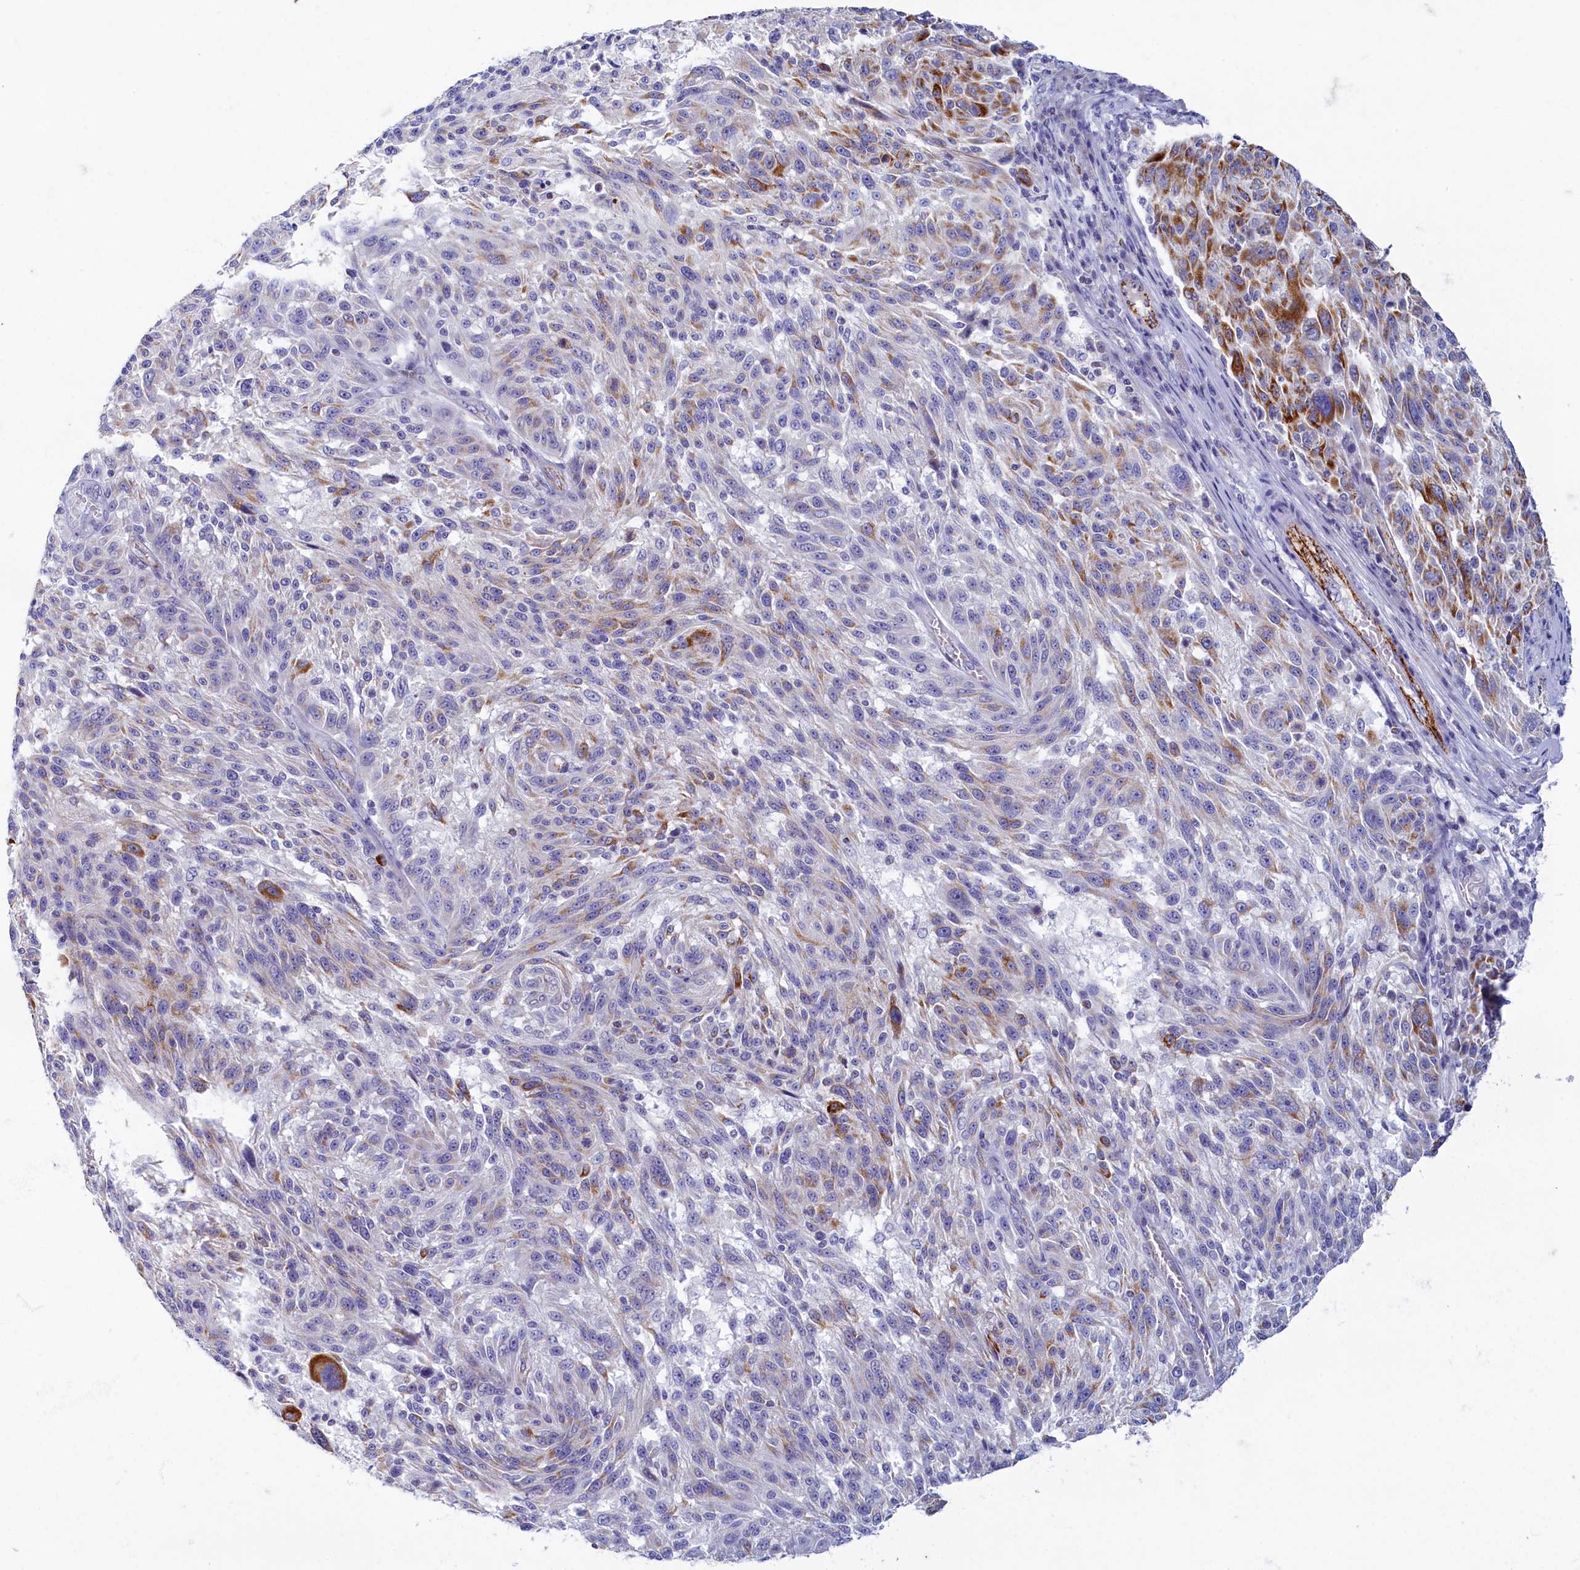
{"staining": {"intensity": "moderate", "quantity": "<25%", "location": "cytoplasmic/membranous"}, "tissue": "melanoma", "cell_type": "Tumor cells", "image_type": "cancer", "snomed": [{"axis": "morphology", "description": "Malignant melanoma, NOS"}, {"axis": "topography", "description": "Skin"}], "caption": "About <25% of tumor cells in malignant melanoma demonstrate moderate cytoplasmic/membranous protein positivity as visualized by brown immunohistochemical staining.", "gene": "OCIAD2", "patient": {"sex": "male", "age": 53}}